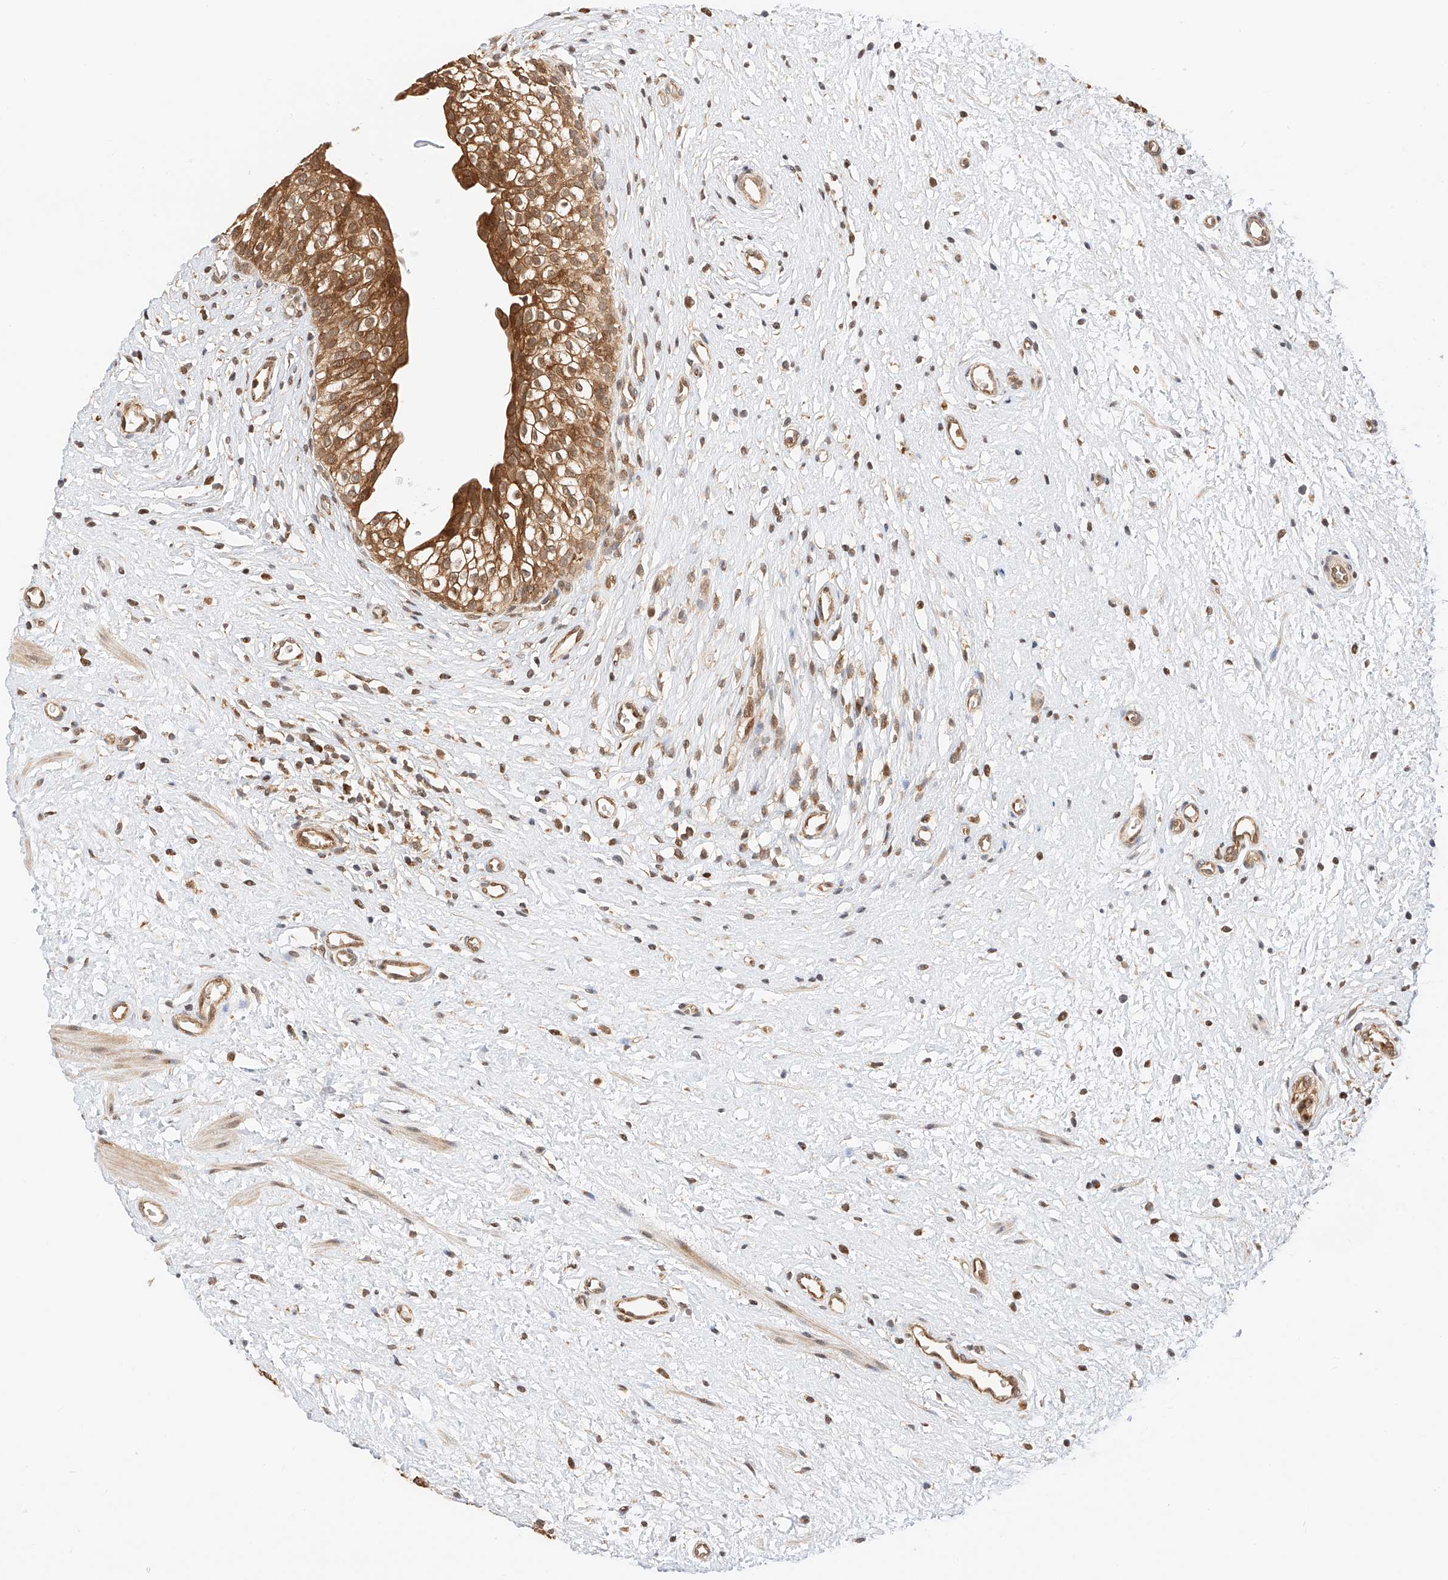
{"staining": {"intensity": "strong", "quantity": ">75%", "location": "cytoplasmic/membranous"}, "tissue": "urinary bladder", "cell_type": "Urothelial cells", "image_type": "normal", "snomed": [{"axis": "morphology", "description": "Normal tissue, NOS"}, {"axis": "topography", "description": "Urinary bladder"}], "caption": "A micrograph of human urinary bladder stained for a protein reveals strong cytoplasmic/membranous brown staining in urothelial cells. The protein of interest is shown in brown color, while the nuclei are stained blue.", "gene": "EIF4H", "patient": {"sex": "male", "age": 1}}